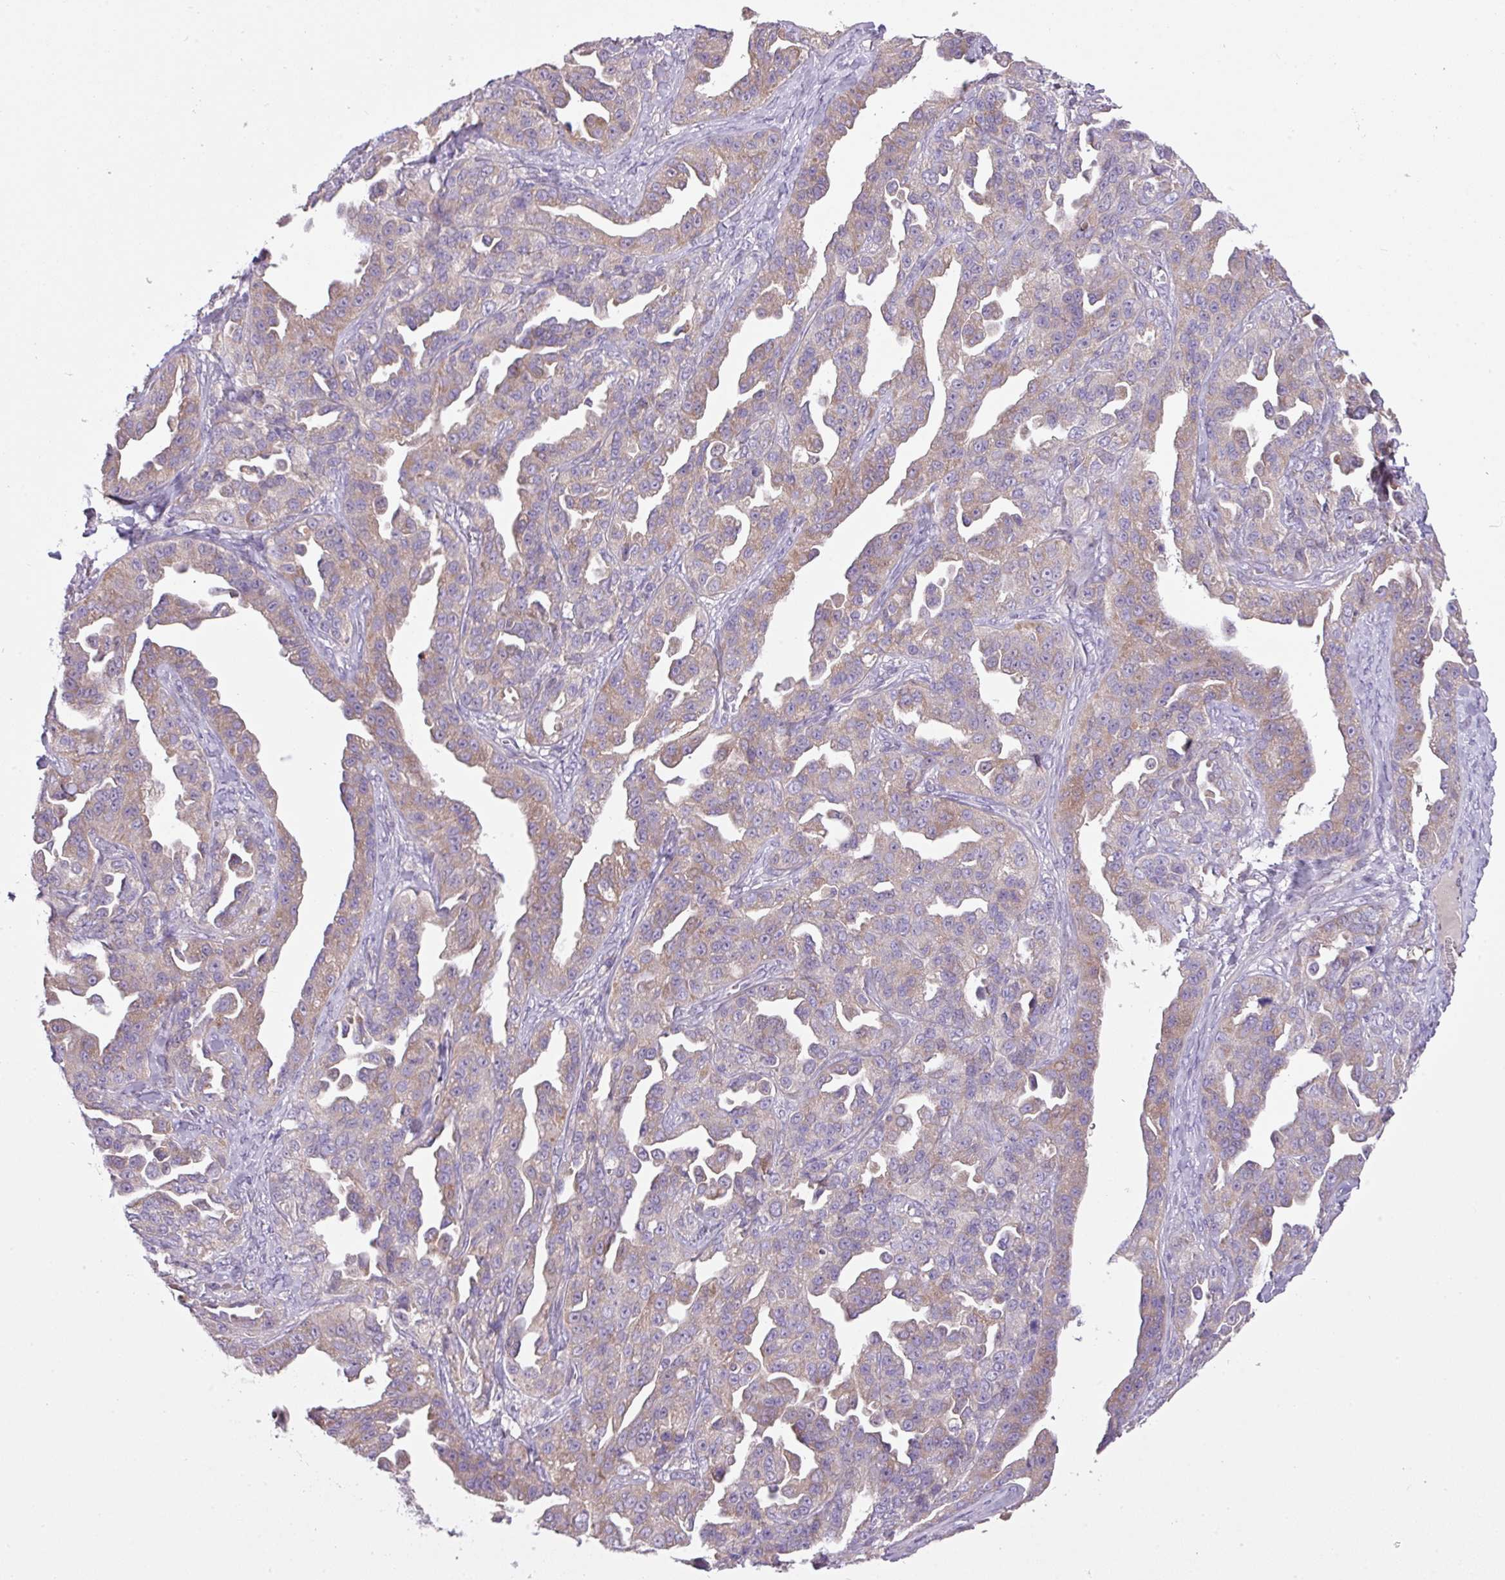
{"staining": {"intensity": "weak", "quantity": ">75%", "location": "cytoplasmic/membranous"}, "tissue": "ovarian cancer", "cell_type": "Tumor cells", "image_type": "cancer", "snomed": [{"axis": "morphology", "description": "Cystadenocarcinoma, serous, NOS"}, {"axis": "topography", "description": "Ovary"}], "caption": "Ovarian serous cystadenocarcinoma was stained to show a protein in brown. There is low levels of weak cytoplasmic/membranous positivity in approximately >75% of tumor cells.", "gene": "ZNF394", "patient": {"sex": "female", "age": 75}}